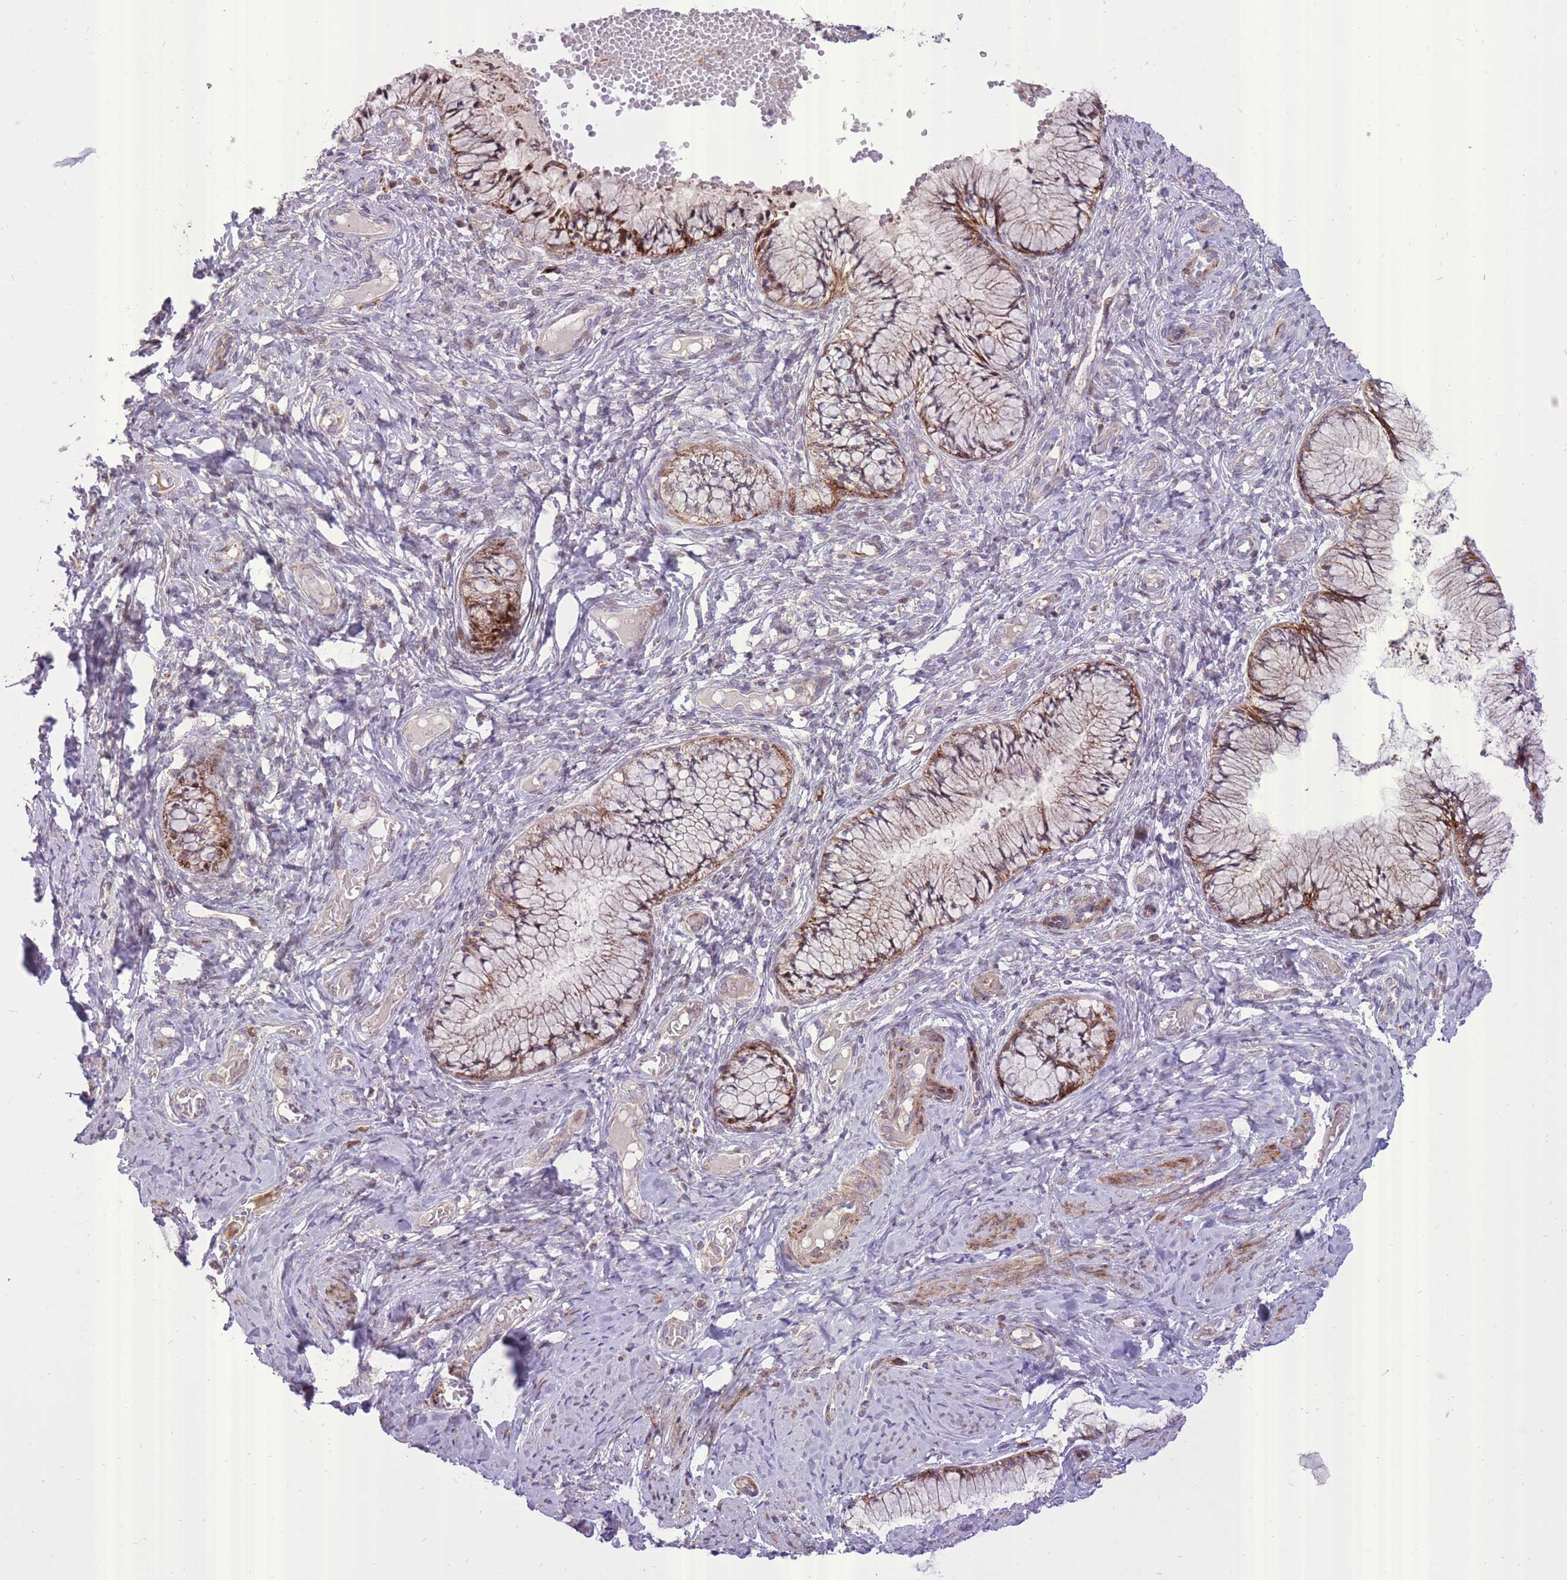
{"staining": {"intensity": "moderate", "quantity": ">75%", "location": "cytoplasmic/membranous"}, "tissue": "cervix", "cell_type": "Glandular cells", "image_type": "normal", "snomed": [{"axis": "morphology", "description": "Normal tissue, NOS"}, {"axis": "topography", "description": "Cervix"}], "caption": "A micrograph of human cervix stained for a protein demonstrates moderate cytoplasmic/membranous brown staining in glandular cells.", "gene": "SLC4A4", "patient": {"sex": "female", "age": 42}}